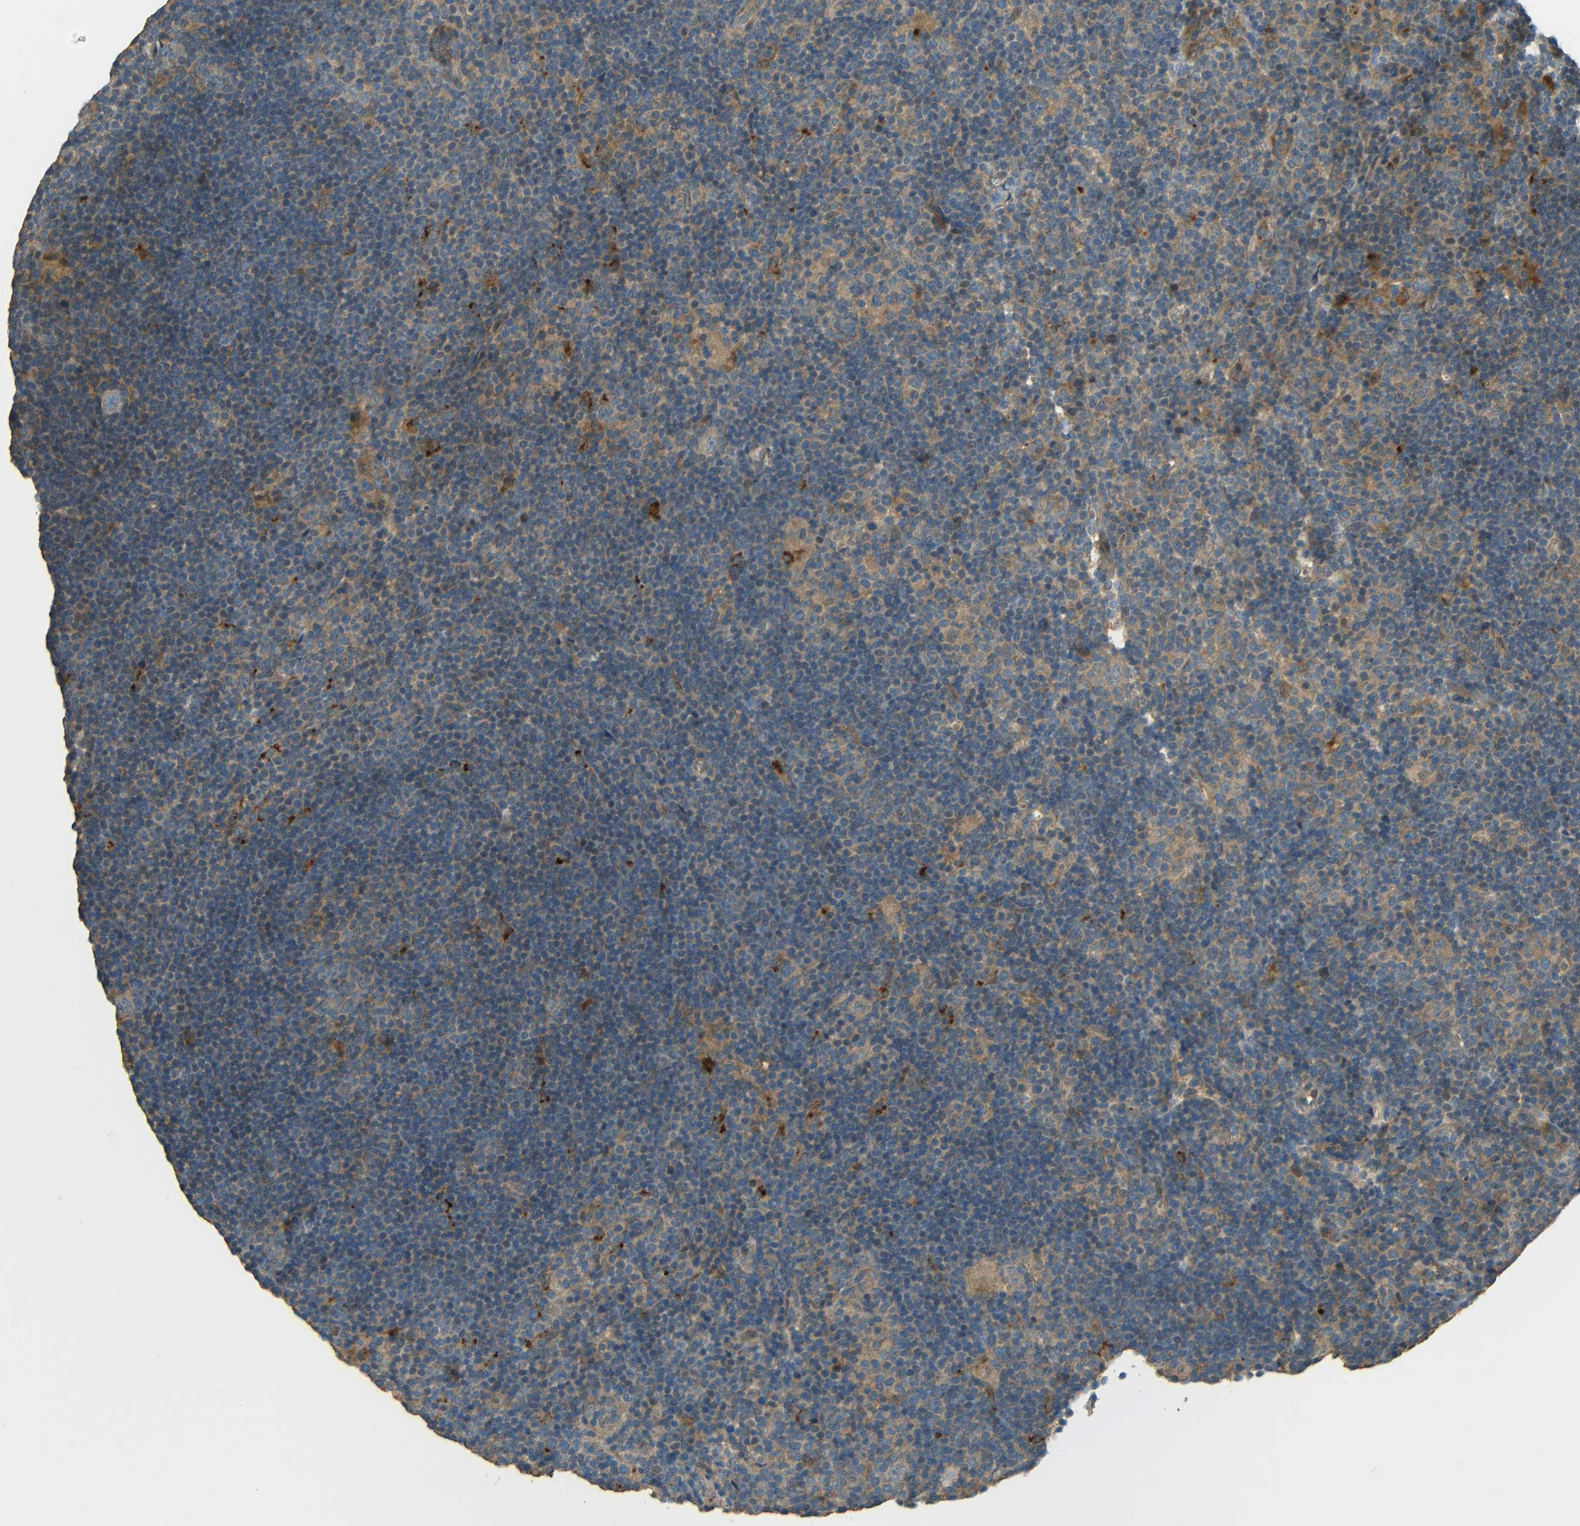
{"staining": {"intensity": "moderate", "quantity": "25%-75%", "location": "cytoplasmic/membranous"}, "tissue": "lymphoma", "cell_type": "Tumor cells", "image_type": "cancer", "snomed": [{"axis": "morphology", "description": "Hodgkin's disease, NOS"}, {"axis": "topography", "description": "Lymph node"}], "caption": "This is a histology image of IHC staining of Hodgkin's disease, which shows moderate positivity in the cytoplasmic/membranous of tumor cells.", "gene": "ACACA", "patient": {"sex": "female", "age": 57}}